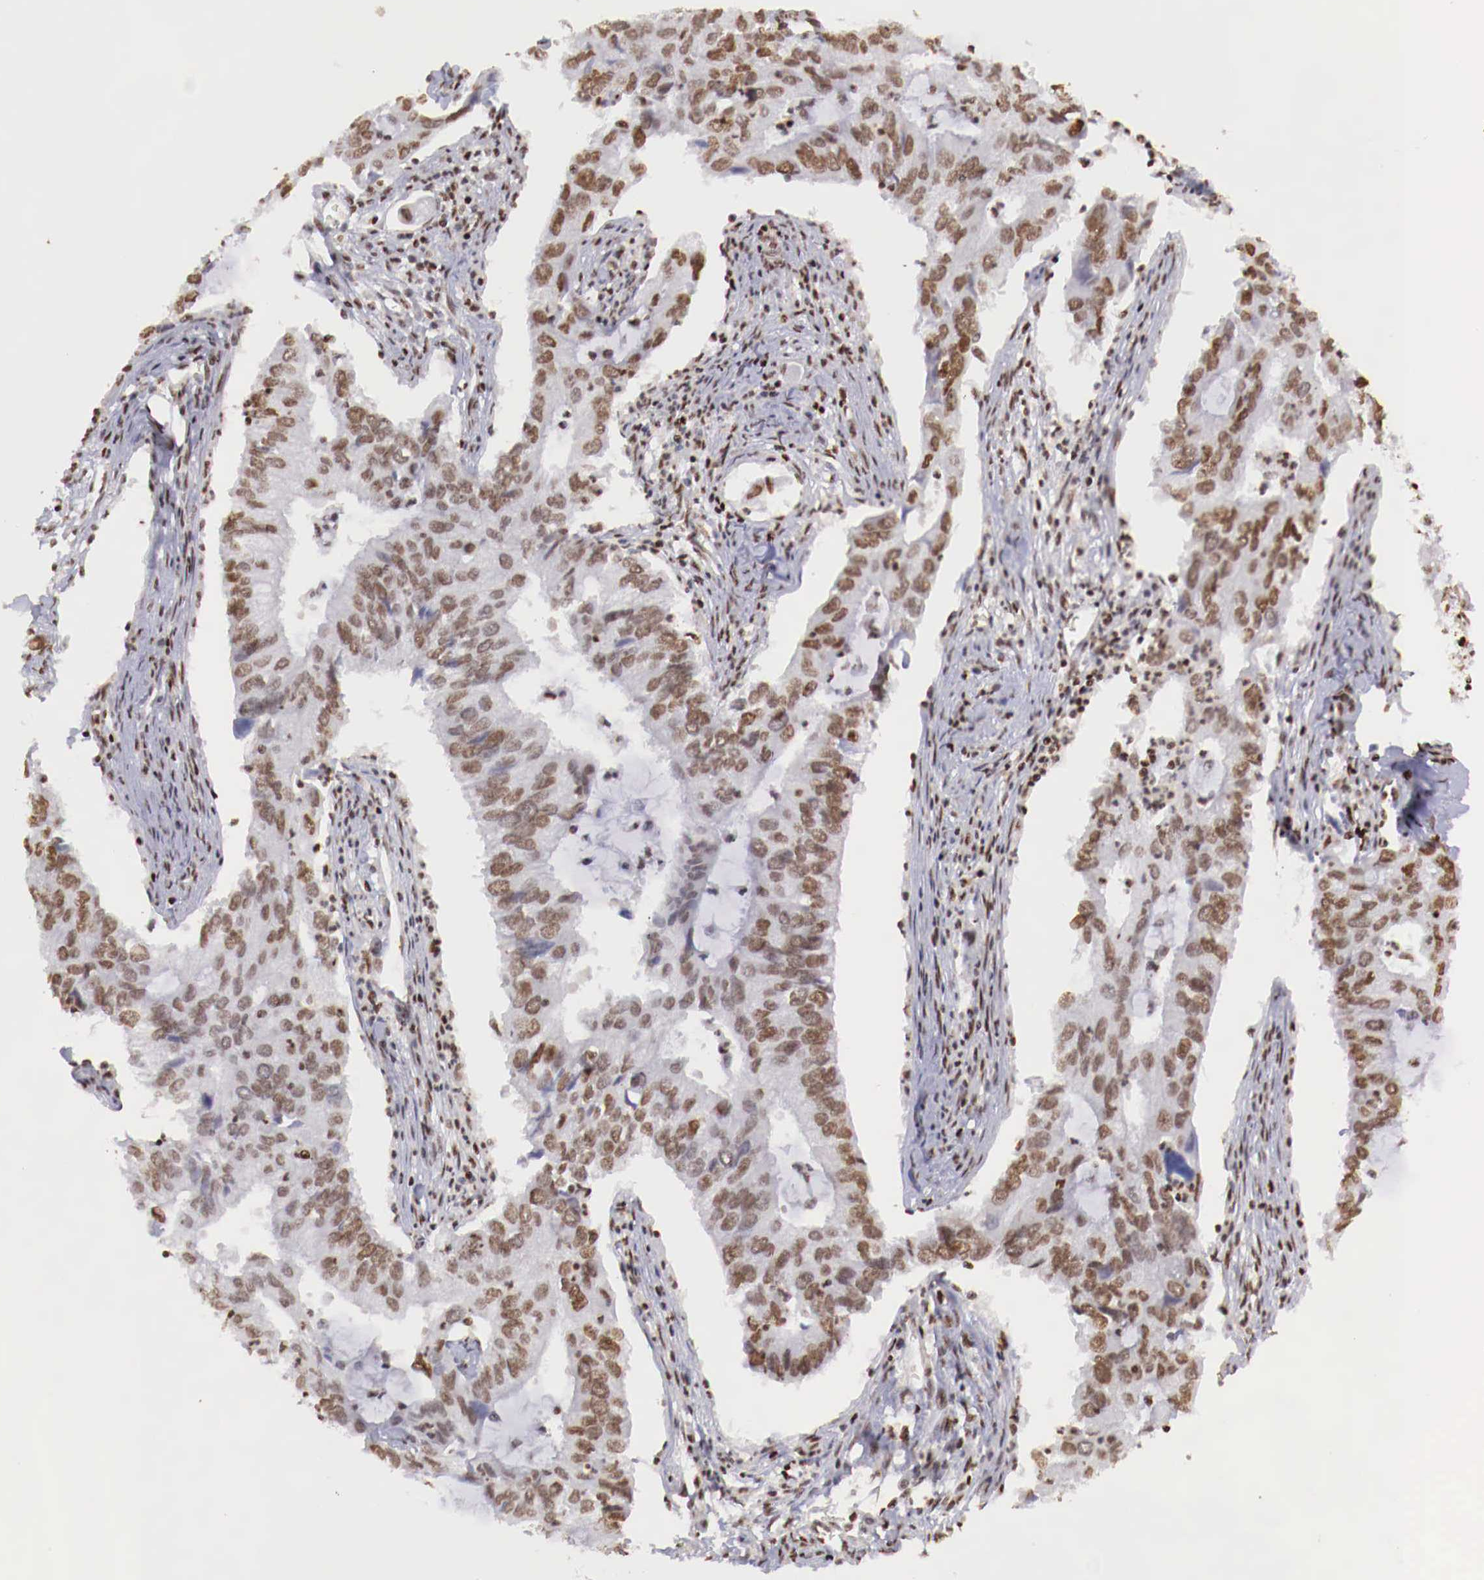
{"staining": {"intensity": "moderate", "quantity": ">75%", "location": "nuclear"}, "tissue": "lung cancer", "cell_type": "Tumor cells", "image_type": "cancer", "snomed": [{"axis": "morphology", "description": "Adenocarcinoma, NOS"}, {"axis": "topography", "description": "Lung"}], "caption": "This image displays immunohistochemistry staining of human adenocarcinoma (lung), with medium moderate nuclear staining in approximately >75% of tumor cells.", "gene": "MAX", "patient": {"sex": "male", "age": 48}}